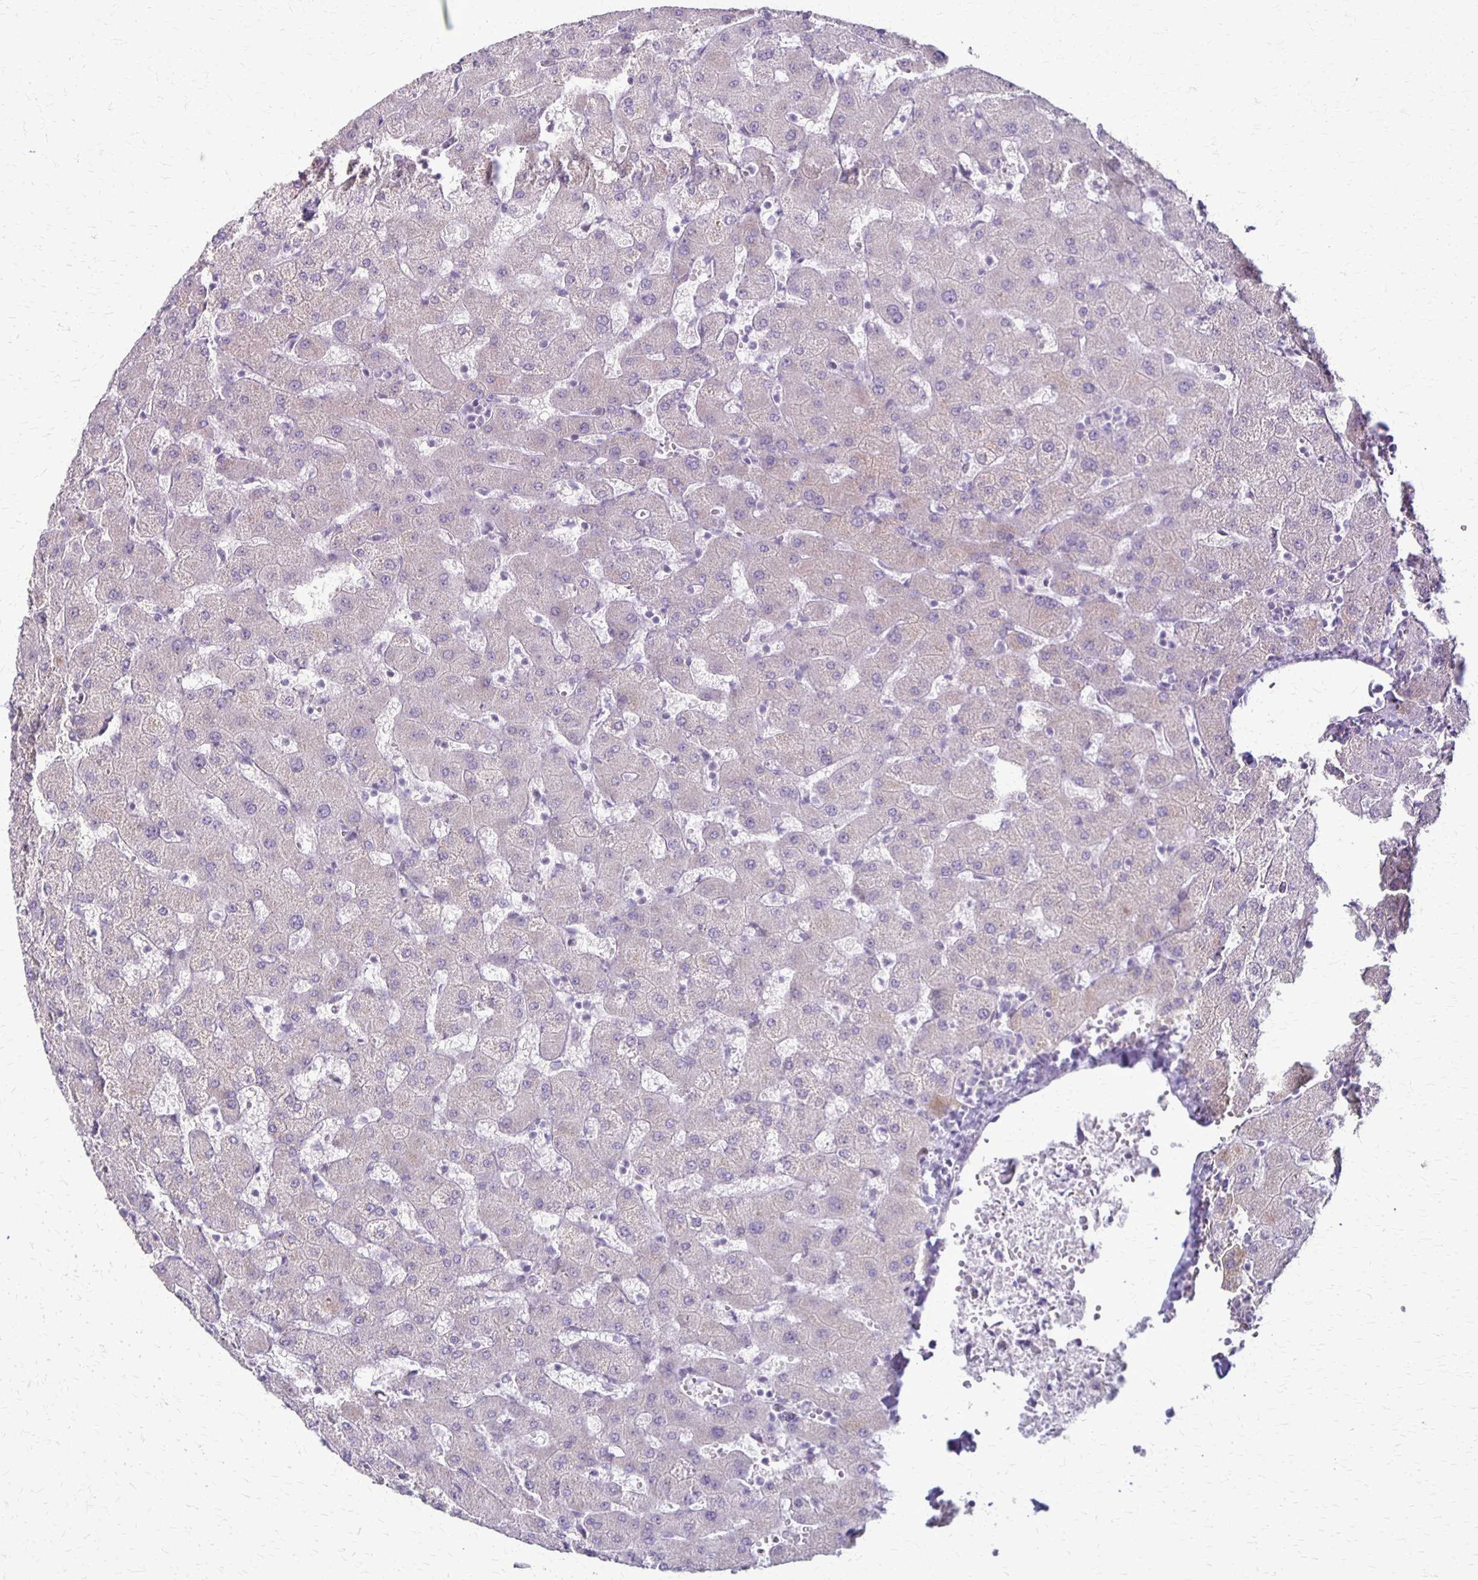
{"staining": {"intensity": "negative", "quantity": "none", "location": "none"}, "tissue": "liver", "cell_type": "Cholangiocytes", "image_type": "normal", "snomed": [{"axis": "morphology", "description": "Normal tissue, NOS"}, {"axis": "topography", "description": "Liver"}], "caption": "A high-resolution histopathology image shows immunohistochemistry (IHC) staining of unremarkable liver, which reveals no significant staining in cholangiocytes.", "gene": "SLC35E2B", "patient": {"sex": "female", "age": 63}}